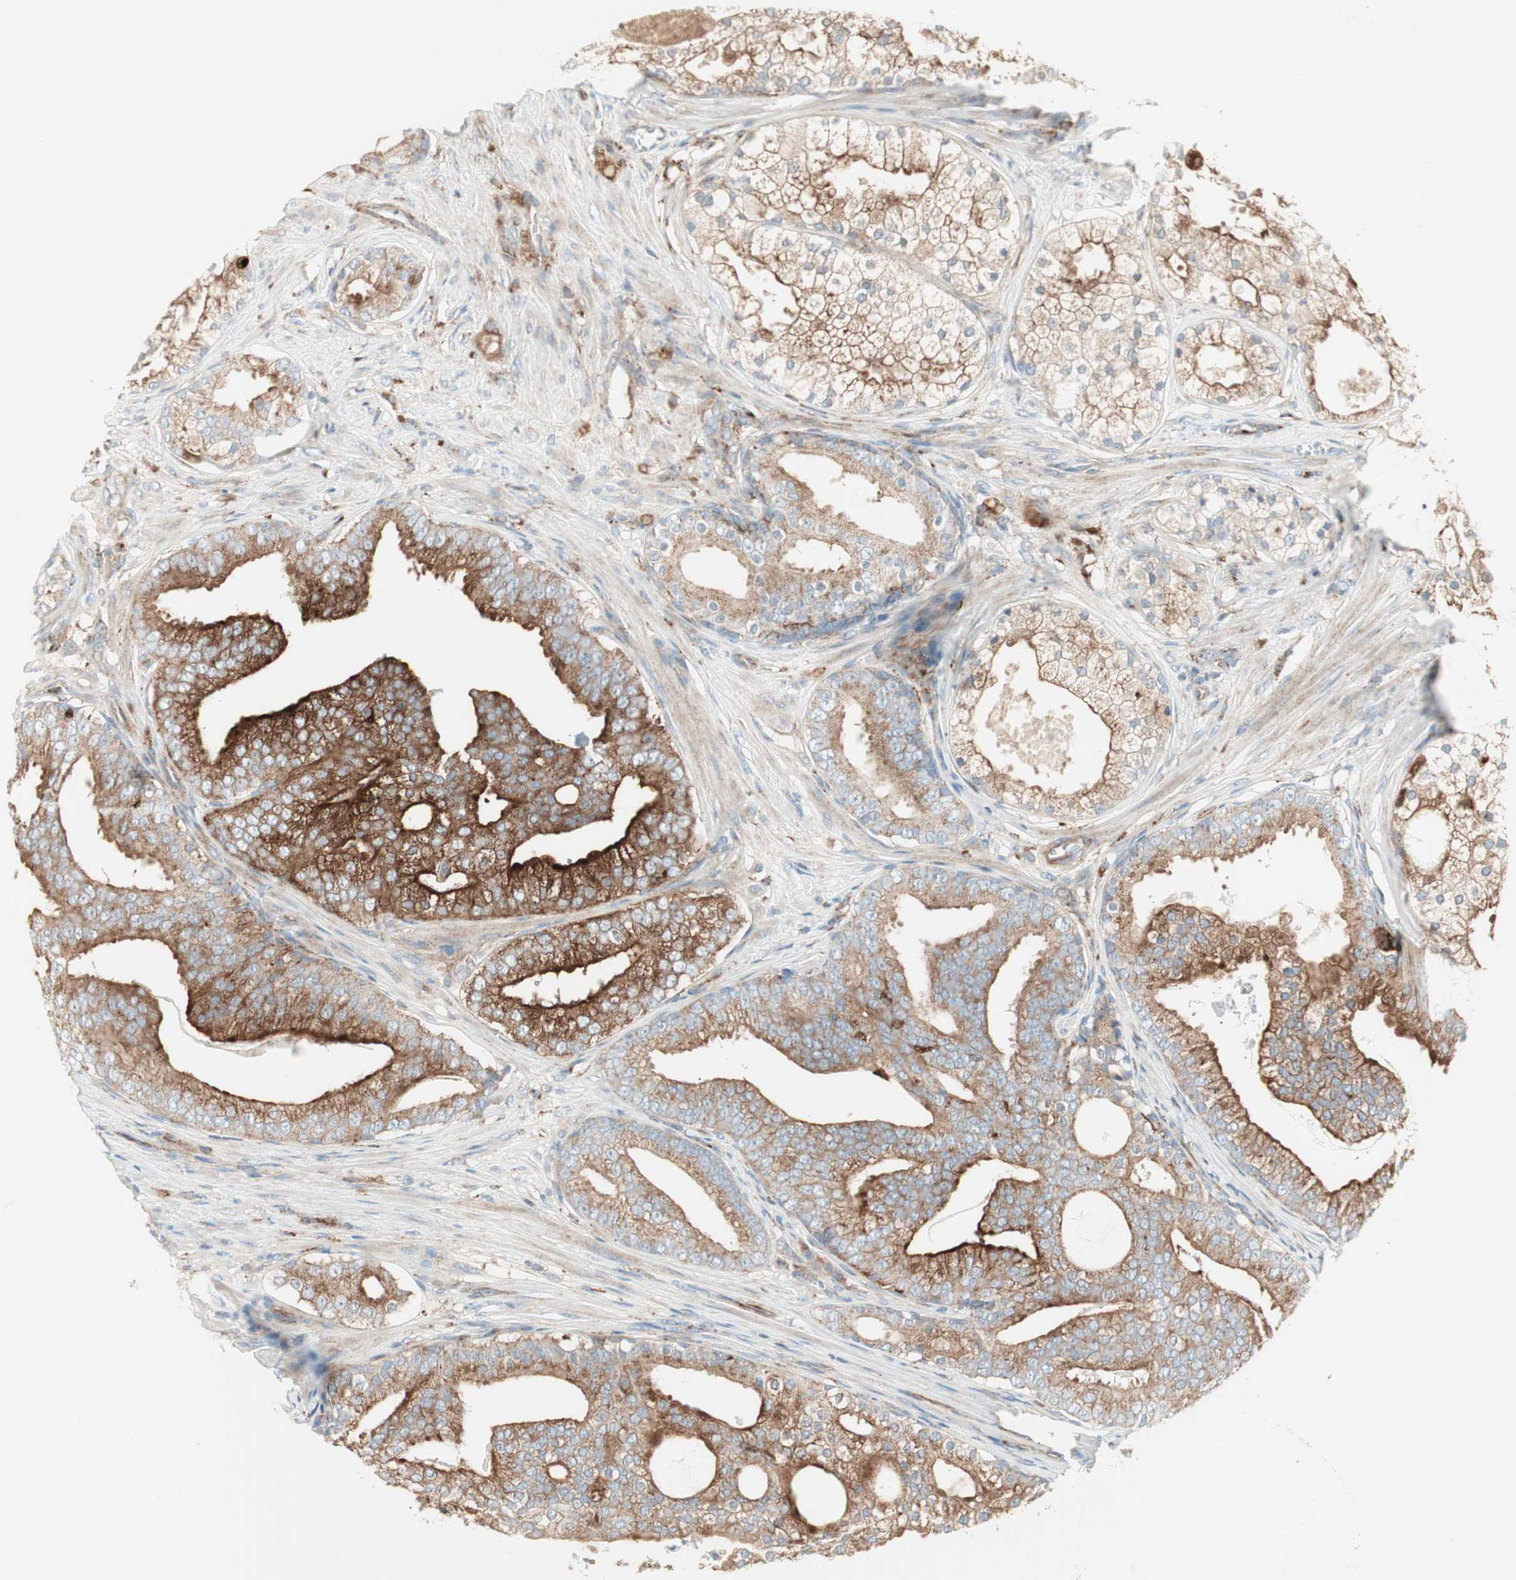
{"staining": {"intensity": "moderate", "quantity": ">75%", "location": "cytoplasmic/membranous"}, "tissue": "prostate cancer", "cell_type": "Tumor cells", "image_type": "cancer", "snomed": [{"axis": "morphology", "description": "Adenocarcinoma, Low grade"}, {"axis": "topography", "description": "Prostate"}], "caption": "An immunohistochemistry image of tumor tissue is shown. Protein staining in brown labels moderate cytoplasmic/membranous positivity in prostate cancer within tumor cells.", "gene": "ATP6V1G1", "patient": {"sex": "male", "age": 58}}